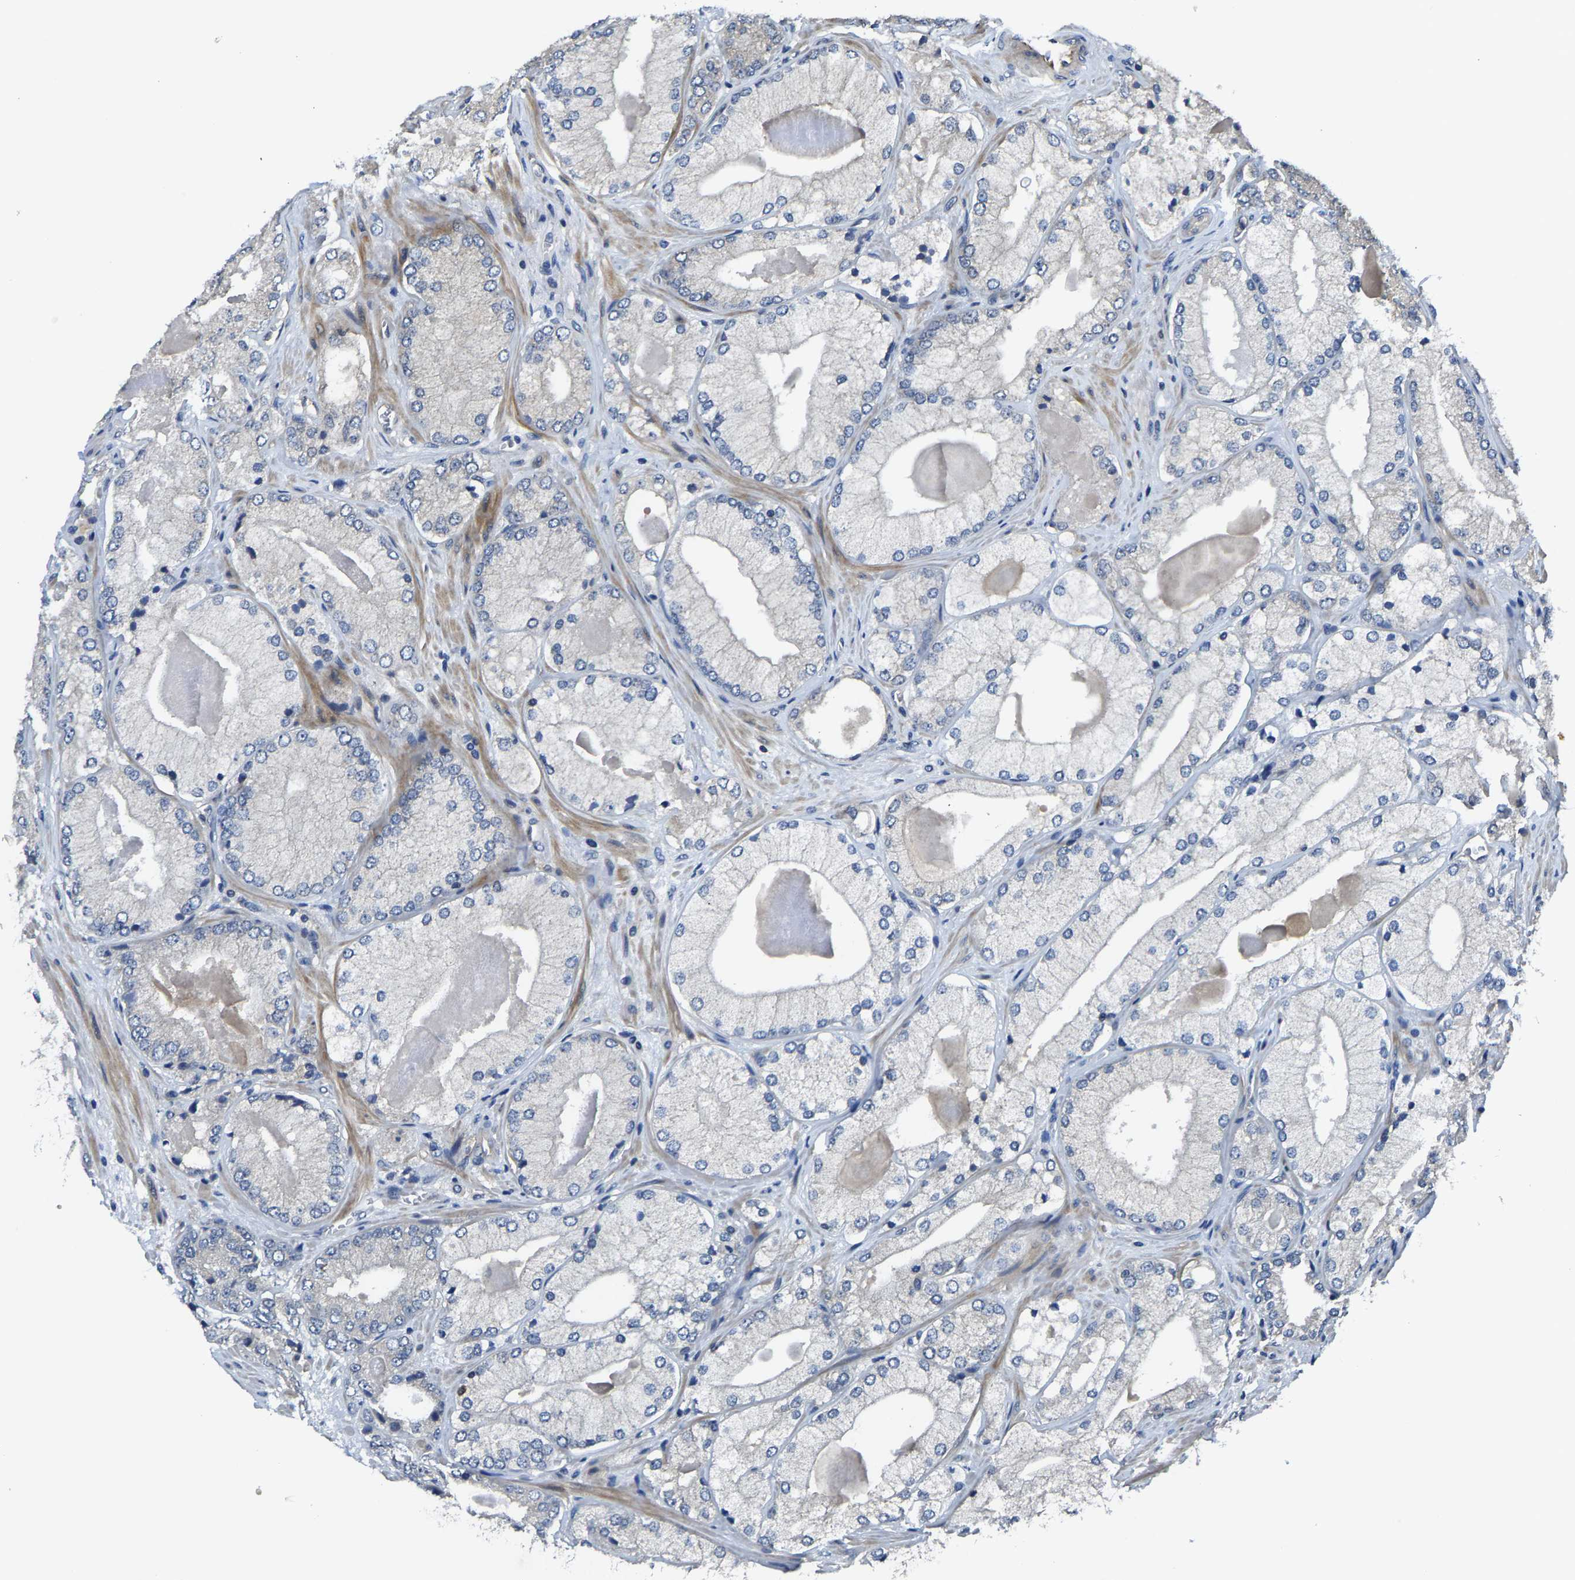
{"staining": {"intensity": "negative", "quantity": "none", "location": "none"}, "tissue": "prostate cancer", "cell_type": "Tumor cells", "image_type": "cancer", "snomed": [{"axis": "morphology", "description": "Adenocarcinoma, Low grade"}, {"axis": "topography", "description": "Prostate"}], "caption": "Prostate cancer (adenocarcinoma (low-grade)) was stained to show a protein in brown. There is no significant staining in tumor cells.", "gene": "AGBL3", "patient": {"sex": "male", "age": 65}}